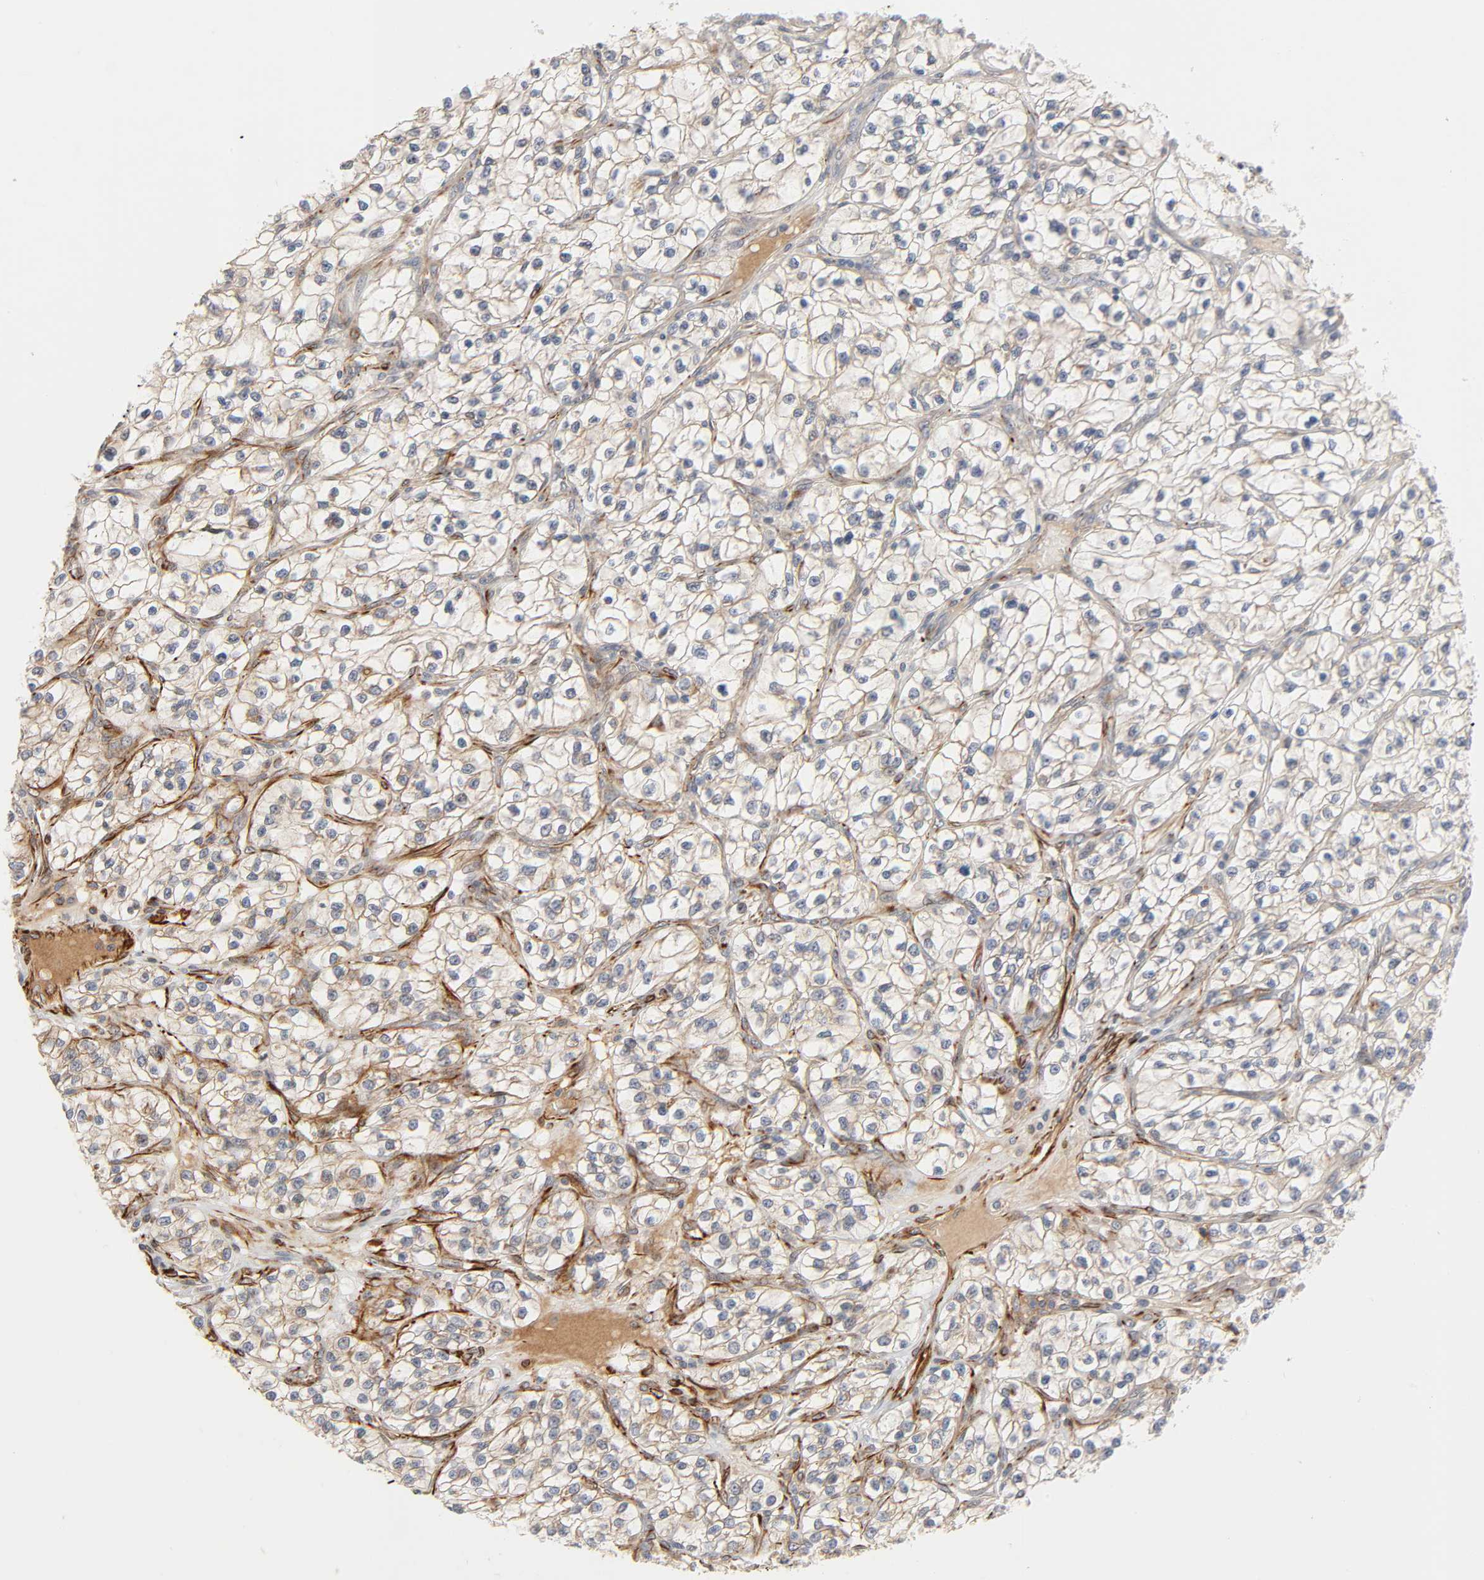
{"staining": {"intensity": "weak", "quantity": "25%-75%", "location": "cytoplasmic/membranous"}, "tissue": "renal cancer", "cell_type": "Tumor cells", "image_type": "cancer", "snomed": [{"axis": "morphology", "description": "Adenocarcinoma, NOS"}, {"axis": "topography", "description": "Kidney"}], "caption": "There is low levels of weak cytoplasmic/membranous positivity in tumor cells of renal adenocarcinoma, as demonstrated by immunohistochemical staining (brown color).", "gene": "REEP6", "patient": {"sex": "female", "age": 57}}